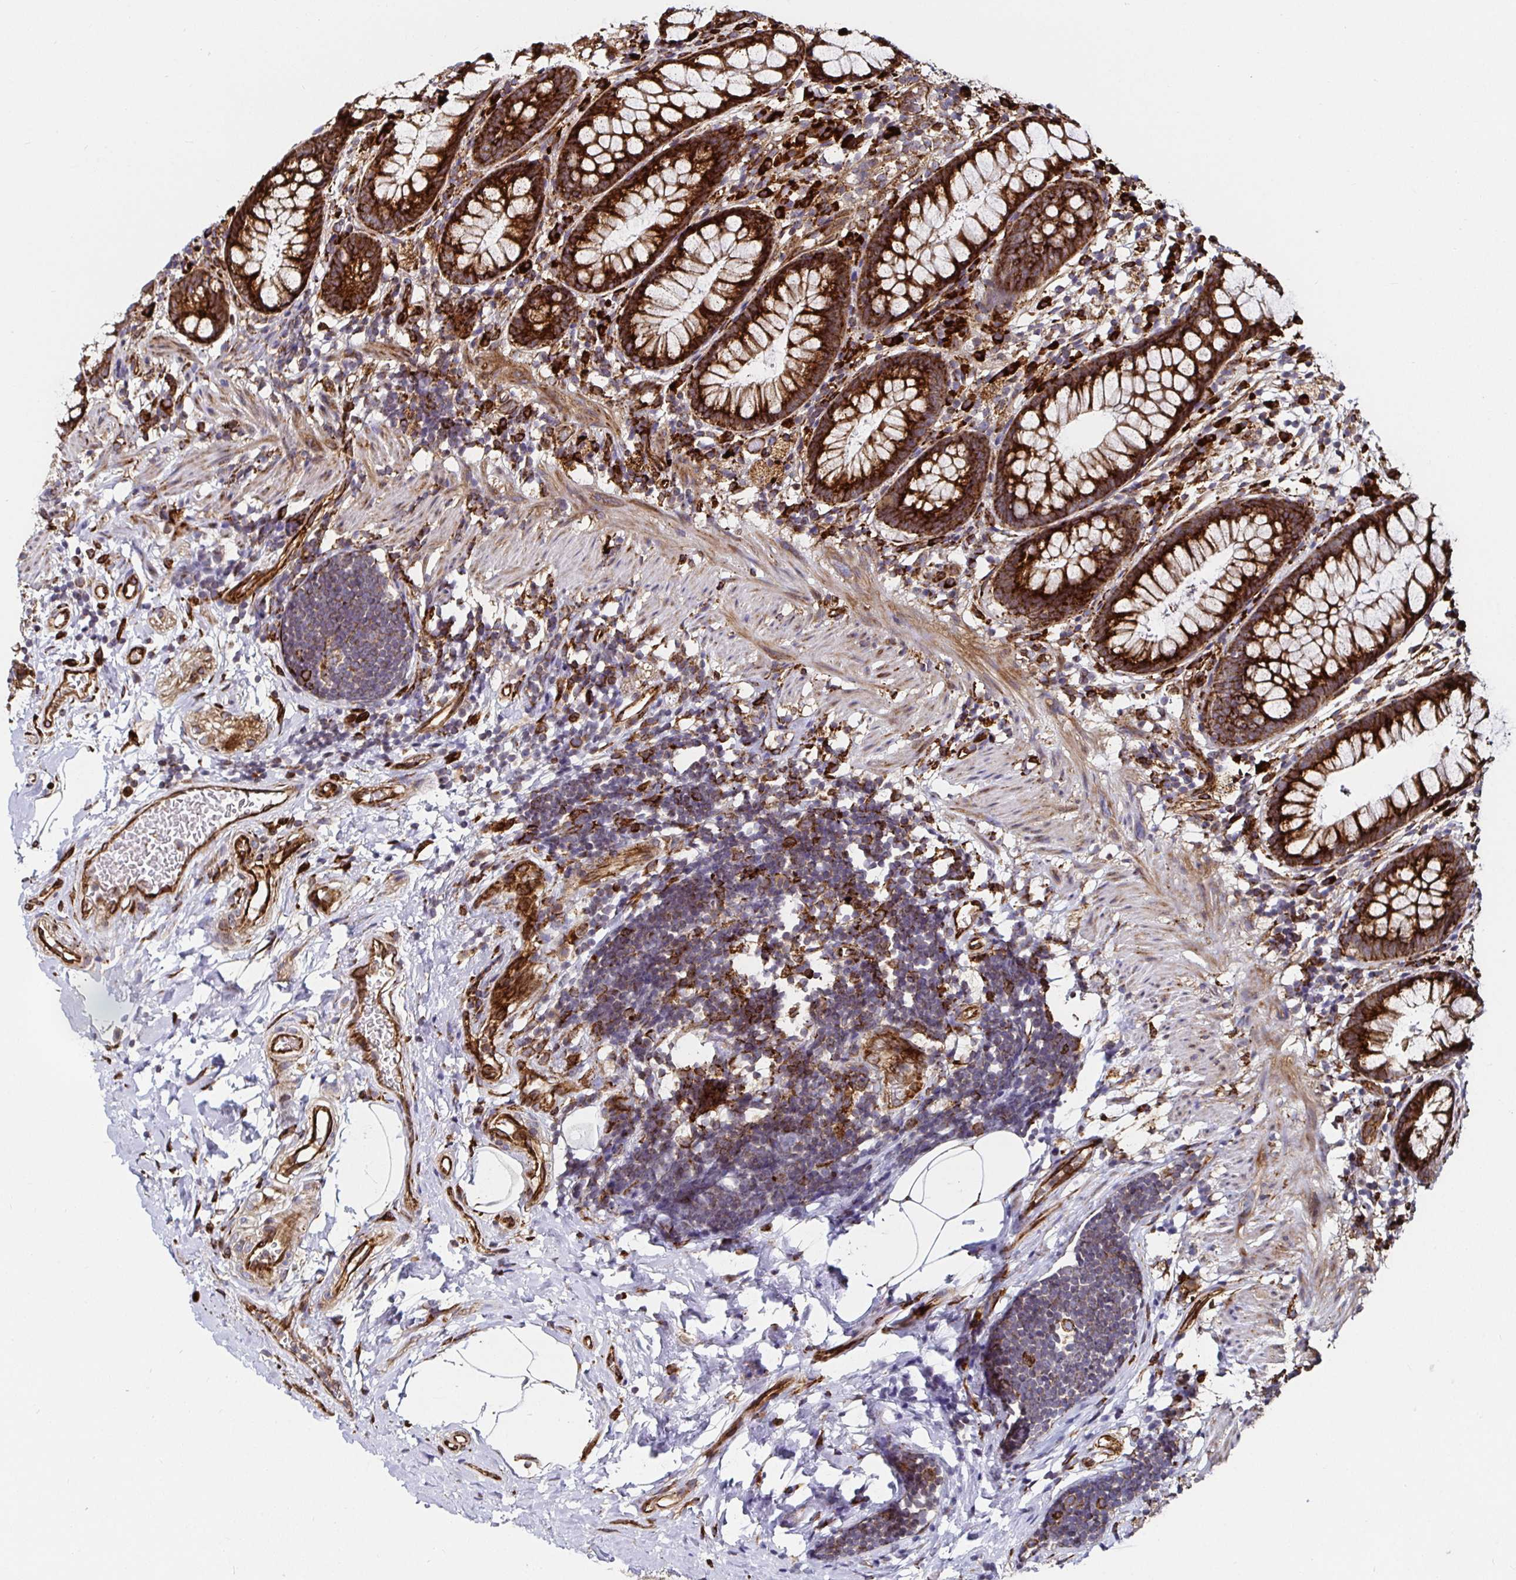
{"staining": {"intensity": "strong", "quantity": ">75%", "location": "cytoplasmic/membranous"}, "tissue": "rectum", "cell_type": "Glandular cells", "image_type": "normal", "snomed": [{"axis": "morphology", "description": "Normal tissue, NOS"}, {"axis": "topography", "description": "Rectum"}], "caption": "Immunohistochemical staining of benign rectum reveals high levels of strong cytoplasmic/membranous expression in approximately >75% of glandular cells.", "gene": "SMYD3", "patient": {"sex": "female", "age": 62}}